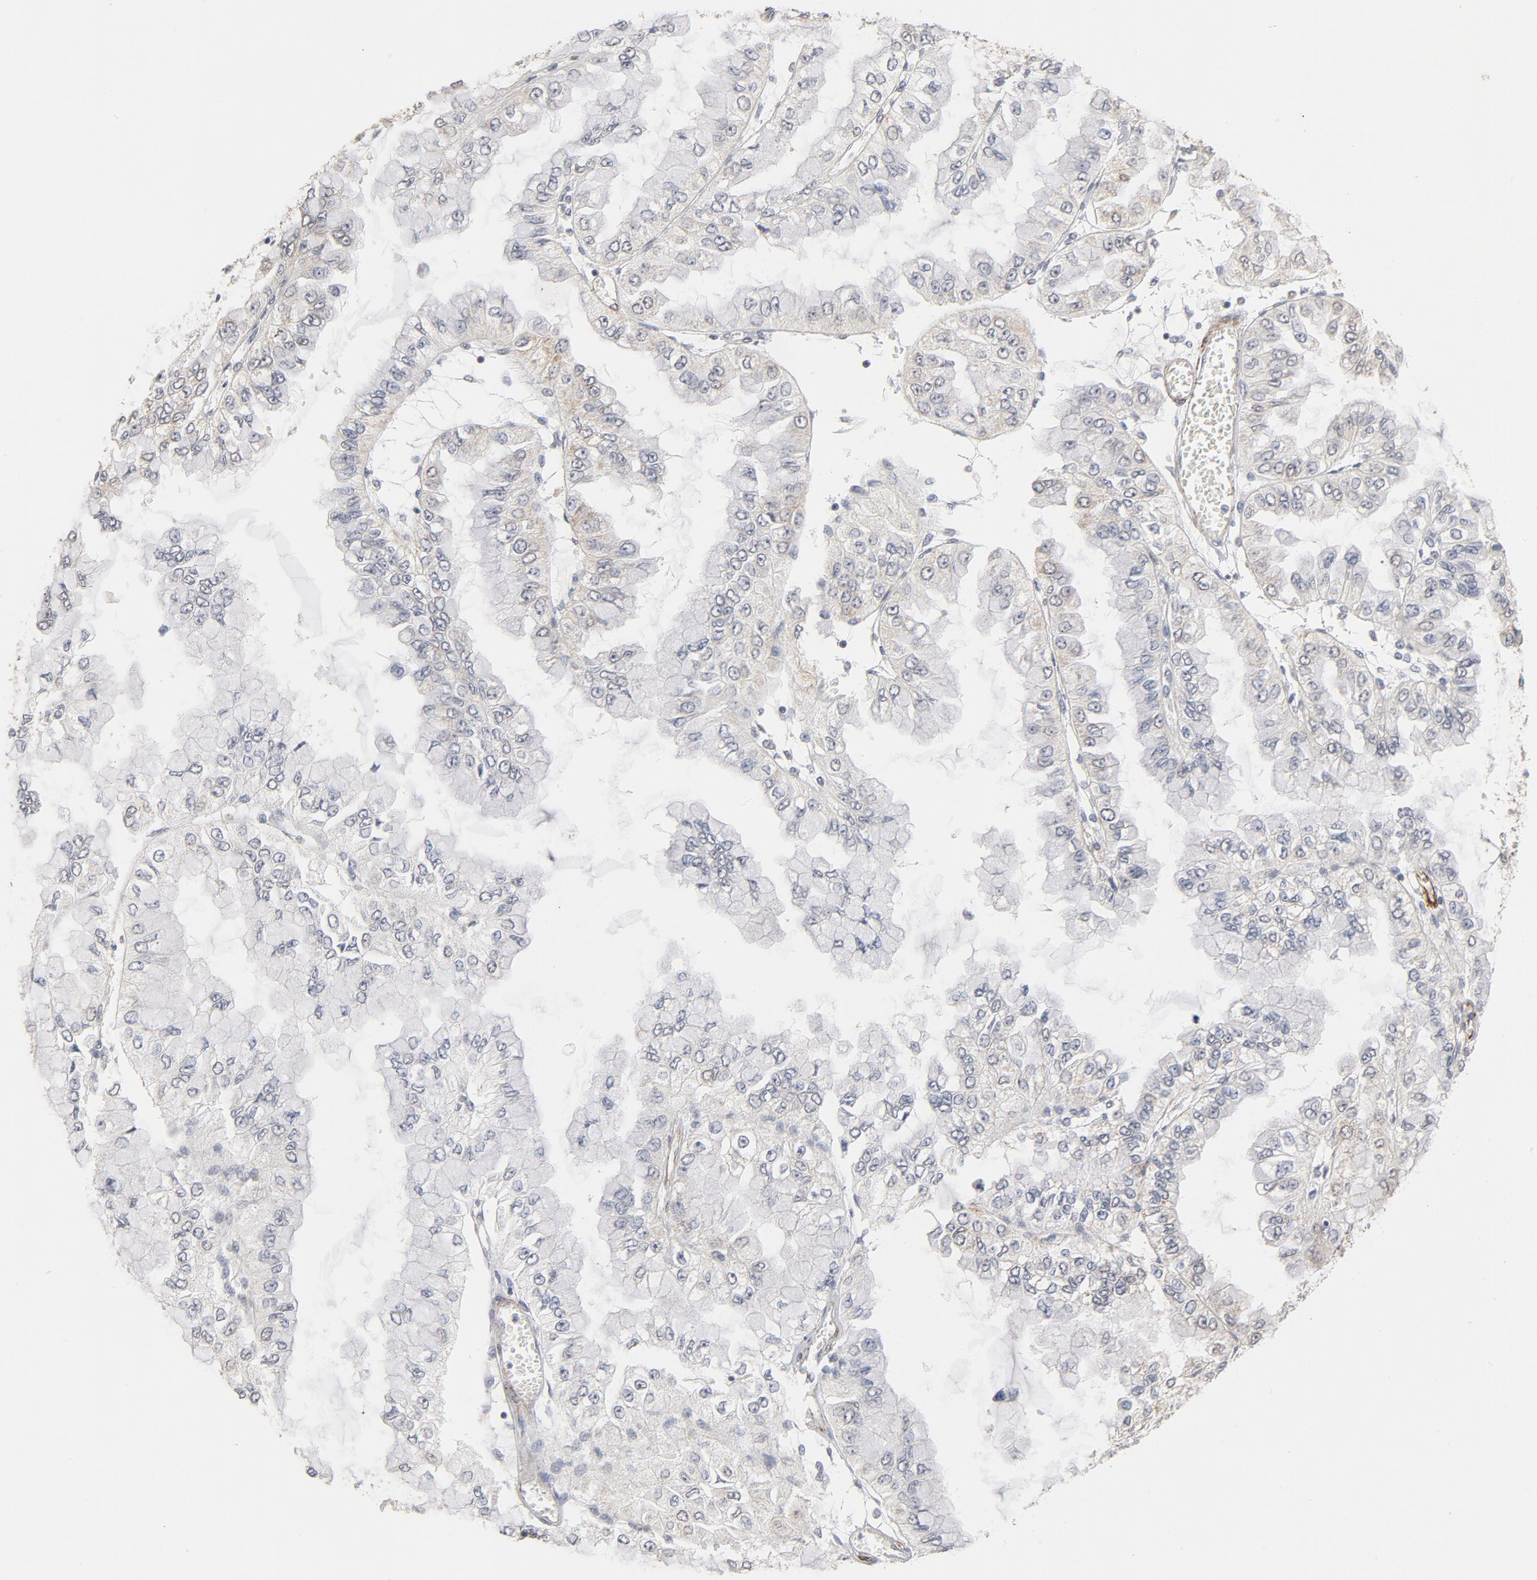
{"staining": {"intensity": "negative", "quantity": "none", "location": "none"}, "tissue": "liver cancer", "cell_type": "Tumor cells", "image_type": "cancer", "snomed": [{"axis": "morphology", "description": "Cholangiocarcinoma"}, {"axis": "topography", "description": "Liver"}], "caption": "An immunohistochemistry (IHC) image of liver cancer is shown. There is no staining in tumor cells of liver cancer.", "gene": "GNG2", "patient": {"sex": "female", "age": 79}}